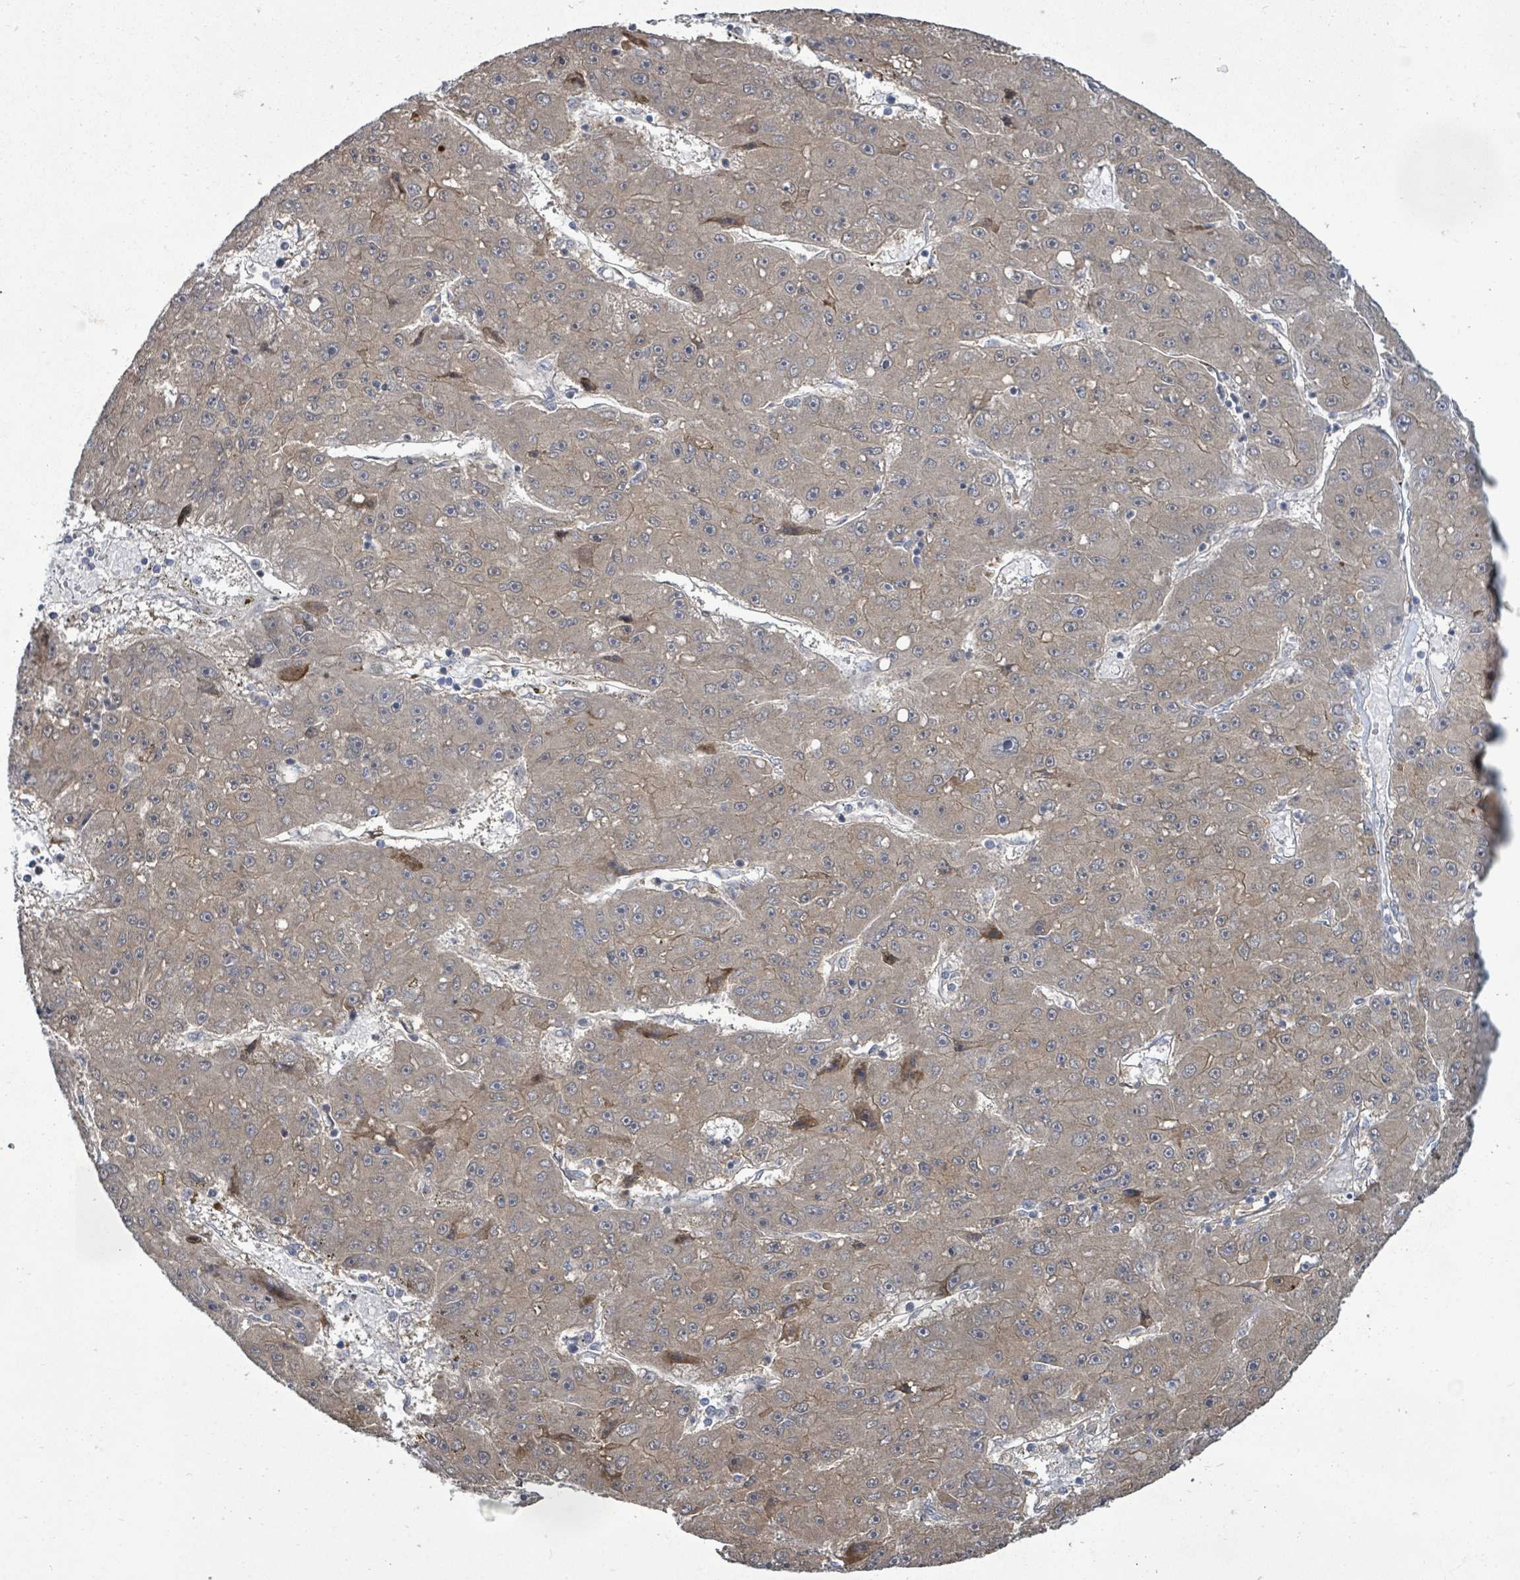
{"staining": {"intensity": "moderate", "quantity": "25%-75%", "location": "cytoplasmic/membranous"}, "tissue": "liver cancer", "cell_type": "Tumor cells", "image_type": "cancer", "snomed": [{"axis": "morphology", "description": "Carcinoma, Hepatocellular, NOS"}, {"axis": "topography", "description": "Liver"}], "caption": "Immunohistochemistry (IHC) image of neoplastic tissue: human liver hepatocellular carcinoma stained using immunohistochemistry displays medium levels of moderate protein expression localized specifically in the cytoplasmic/membranous of tumor cells, appearing as a cytoplasmic/membranous brown color.", "gene": "KBTBD11", "patient": {"sex": "male", "age": 67}}